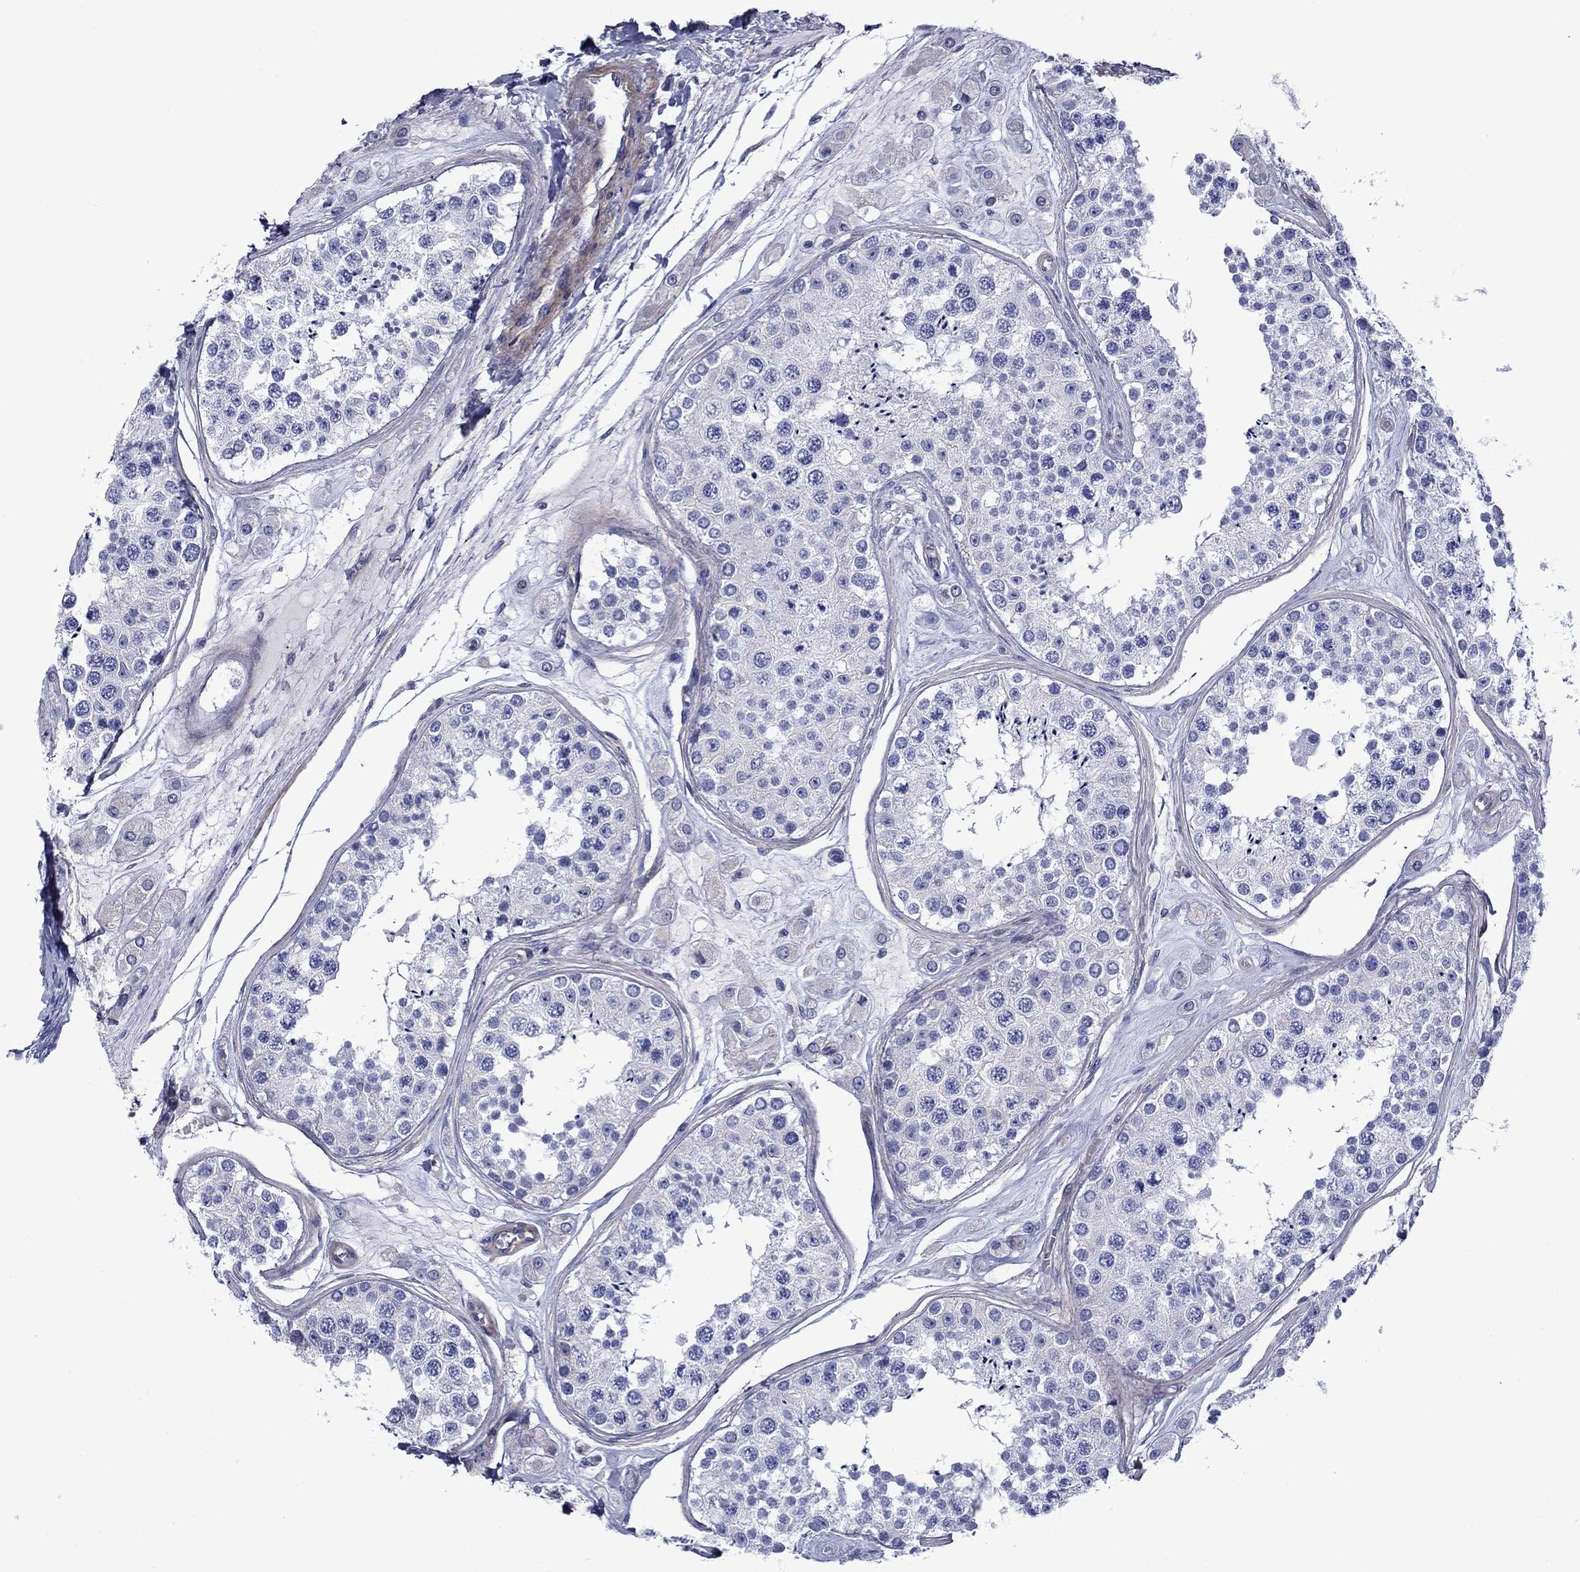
{"staining": {"intensity": "negative", "quantity": "none", "location": "none"}, "tissue": "testis", "cell_type": "Cells in seminiferous ducts", "image_type": "normal", "snomed": [{"axis": "morphology", "description": "Normal tissue, NOS"}, {"axis": "topography", "description": "Testis"}], "caption": "Cells in seminiferous ducts are negative for brown protein staining in benign testis. Brightfield microscopy of immunohistochemistry stained with DAB (brown) and hematoxylin (blue), captured at high magnification.", "gene": "HSPG2", "patient": {"sex": "male", "age": 25}}